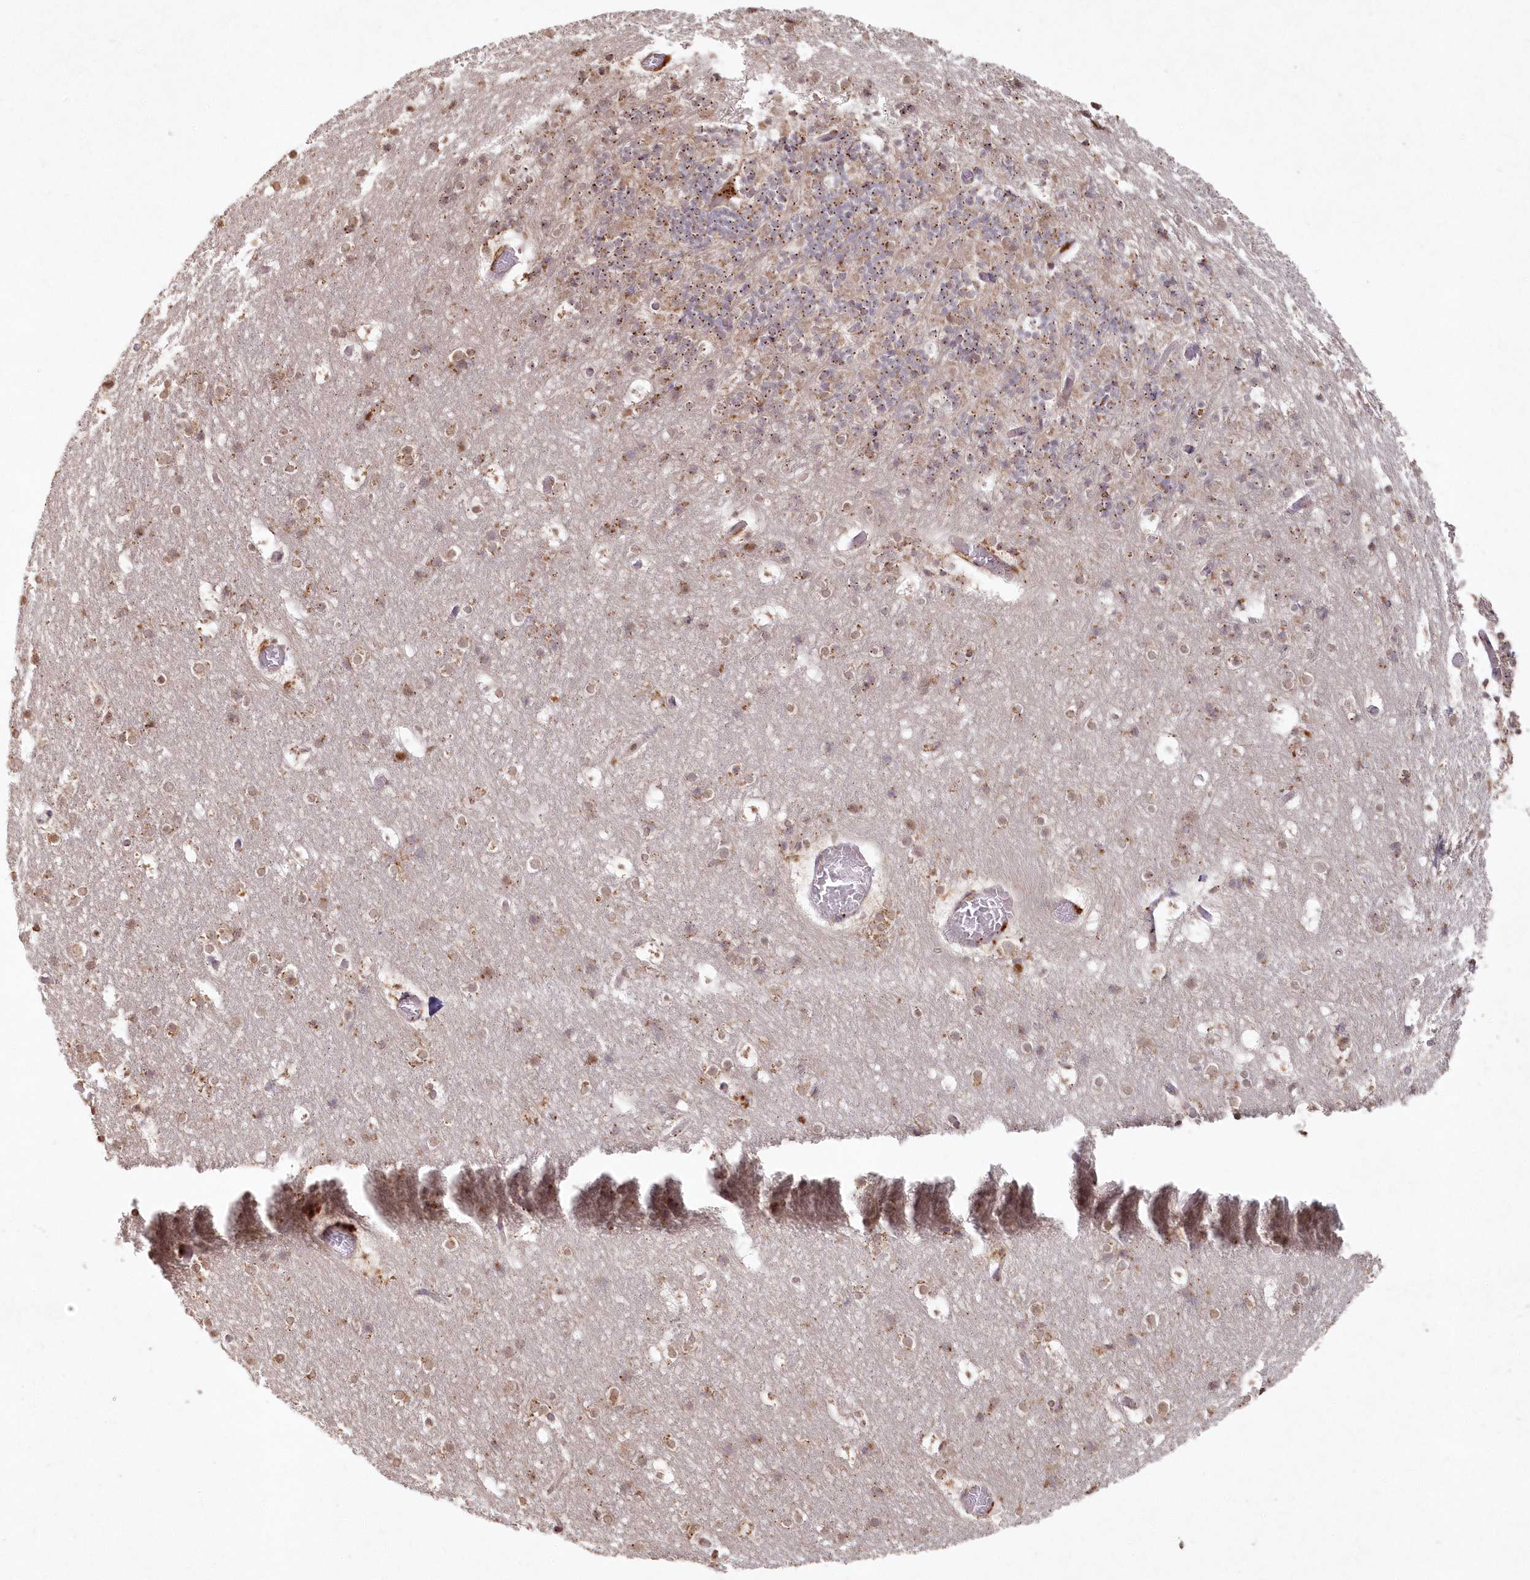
{"staining": {"intensity": "strong", "quantity": "<25%", "location": "cytoplasmic/membranous"}, "tissue": "cerebellum", "cell_type": "Cells in granular layer", "image_type": "normal", "snomed": [{"axis": "morphology", "description": "Normal tissue, NOS"}, {"axis": "topography", "description": "Cerebellum"}], "caption": "Strong cytoplasmic/membranous protein staining is present in approximately <25% of cells in granular layer in cerebellum.", "gene": "ARSB", "patient": {"sex": "male", "age": 57}}